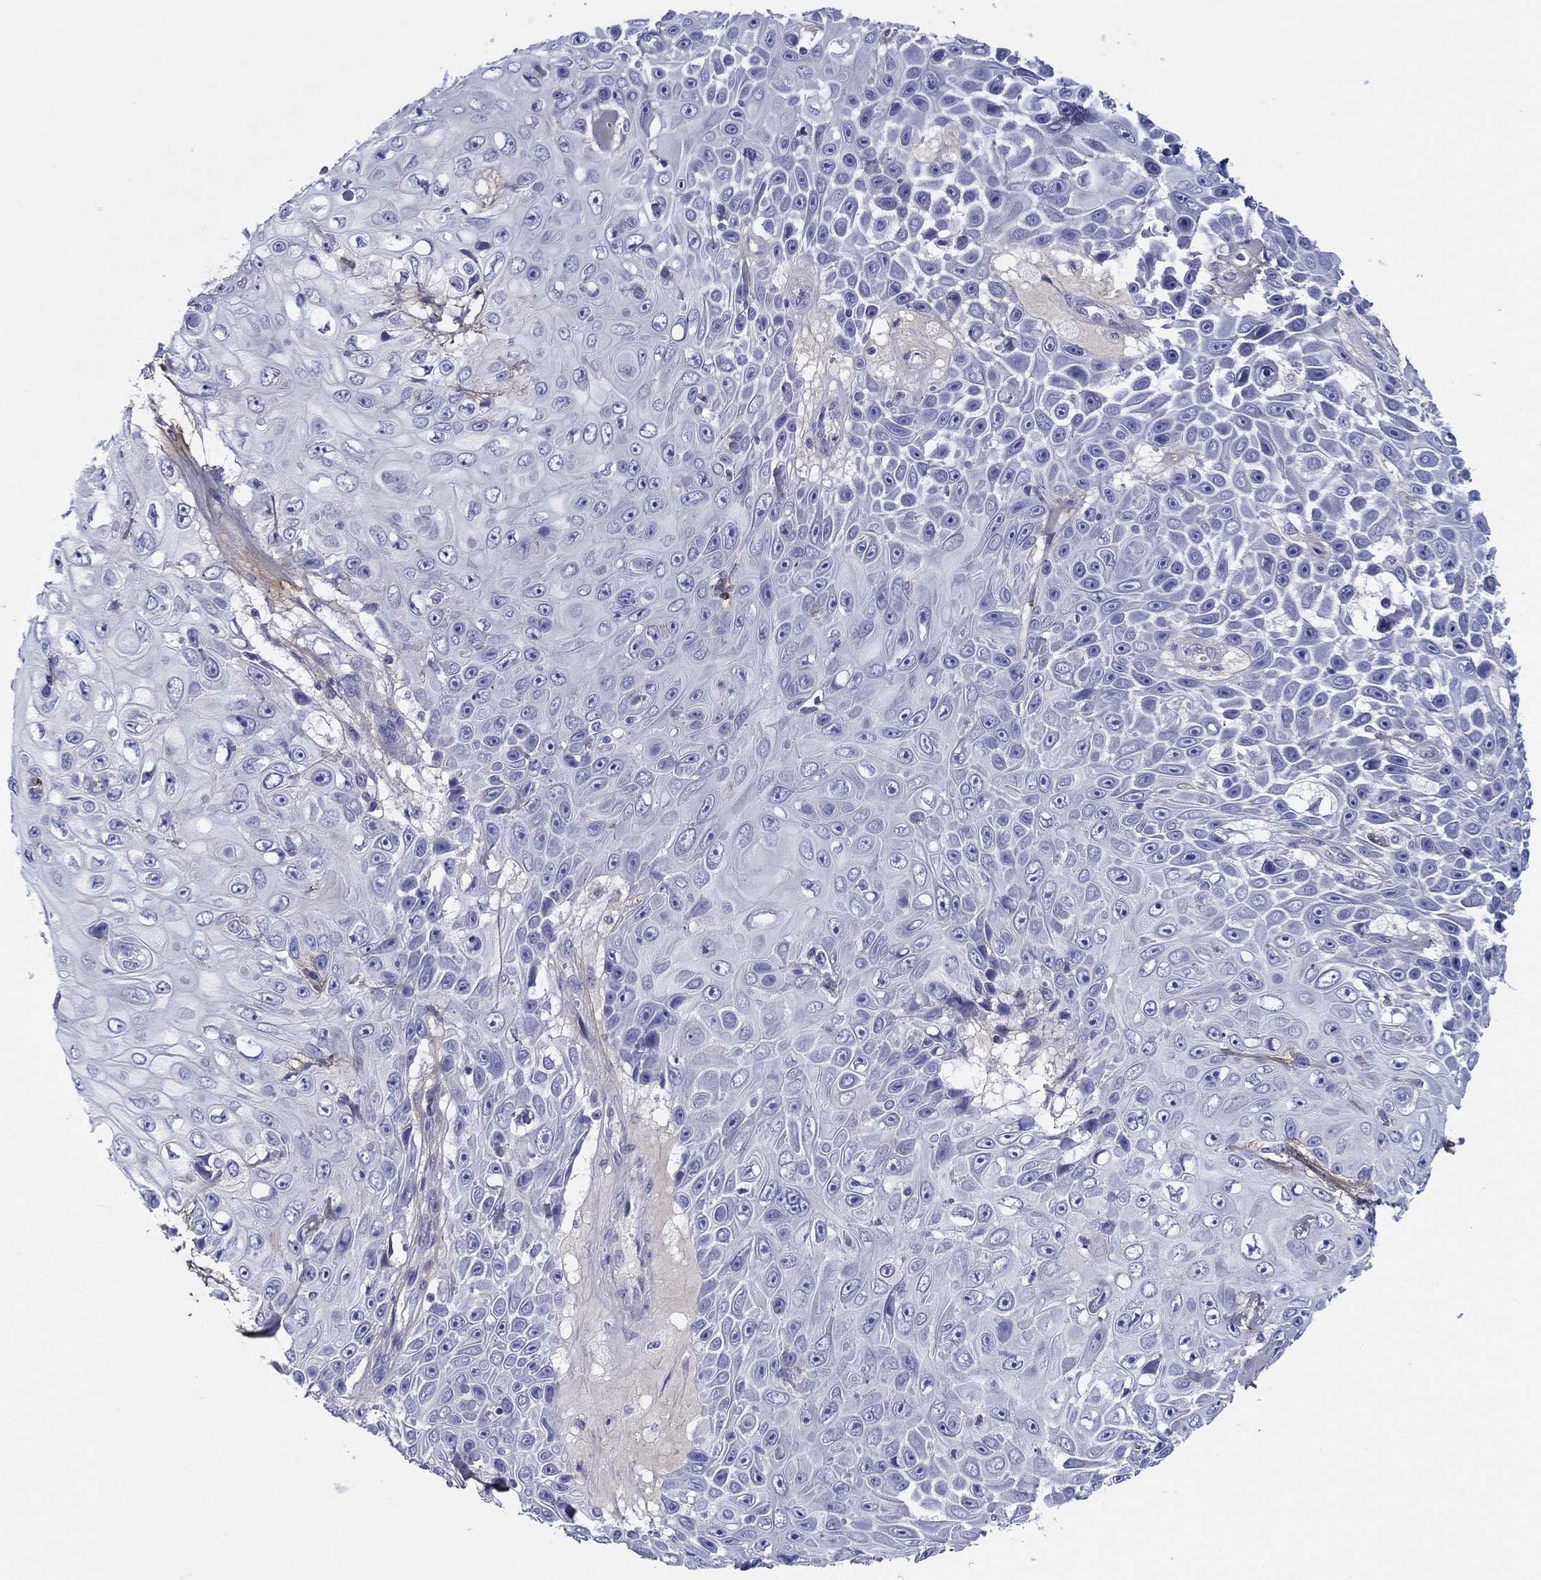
{"staining": {"intensity": "negative", "quantity": "none", "location": "none"}, "tissue": "skin cancer", "cell_type": "Tumor cells", "image_type": "cancer", "snomed": [{"axis": "morphology", "description": "Squamous cell carcinoma, NOS"}, {"axis": "topography", "description": "Skin"}], "caption": "Skin squamous cell carcinoma was stained to show a protein in brown. There is no significant expression in tumor cells. (DAB (3,3'-diaminobenzidine) IHC, high magnification).", "gene": "HAPLN4", "patient": {"sex": "male", "age": 82}}